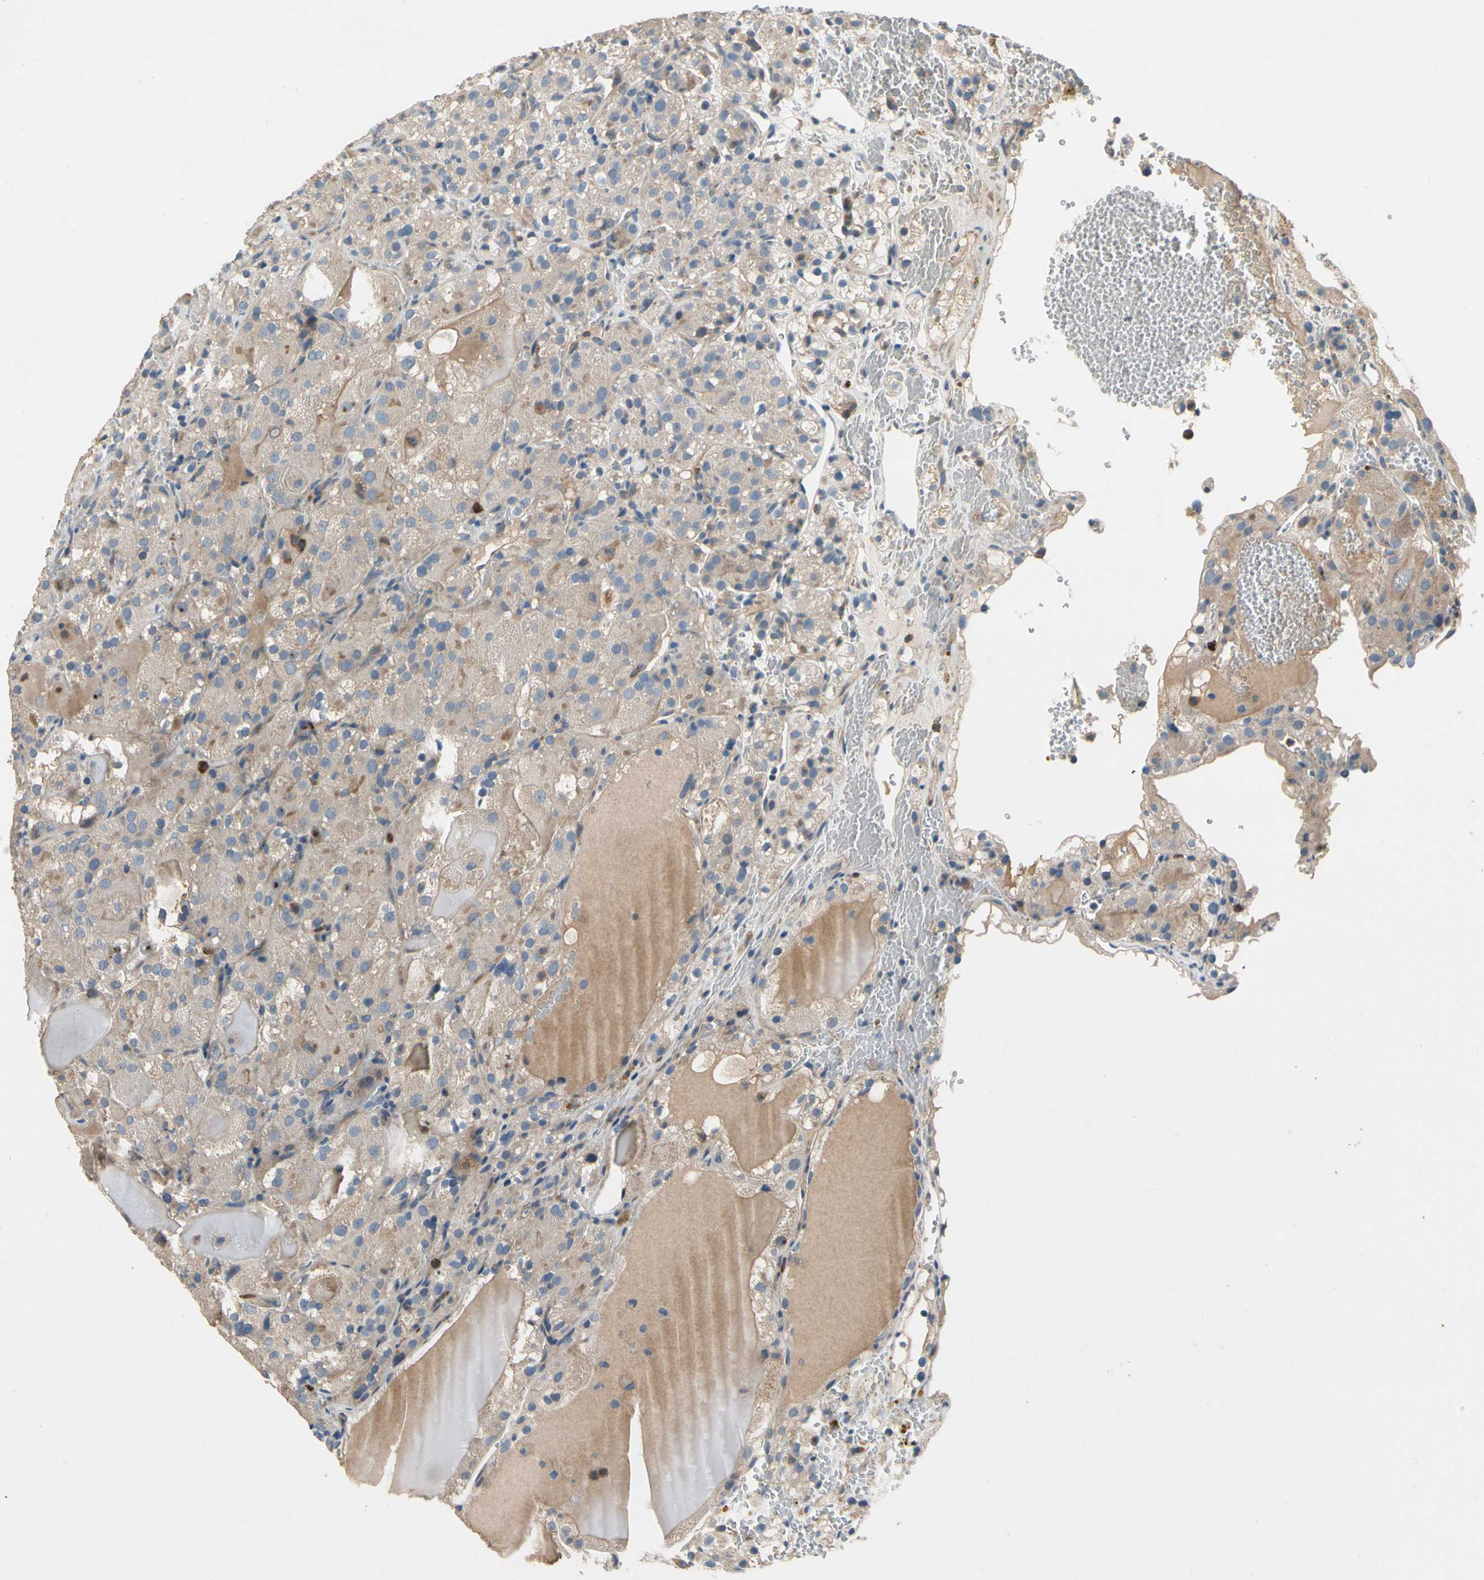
{"staining": {"intensity": "weak", "quantity": "<25%", "location": "cytoplasmic/membranous"}, "tissue": "renal cancer", "cell_type": "Tumor cells", "image_type": "cancer", "snomed": [{"axis": "morphology", "description": "Normal tissue, NOS"}, {"axis": "morphology", "description": "Adenocarcinoma, NOS"}, {"axis": "topography", "description": "Kidney"}], "caption": "Immunohistochemistry (IHC) micrograph of renal cancer (adenocarcinoma) stained for a protein (brown), which demonstrates no positivity in tumor cells.", "gene": "SIGLEC5", "patient": {"sex": "male", "age": 61}}